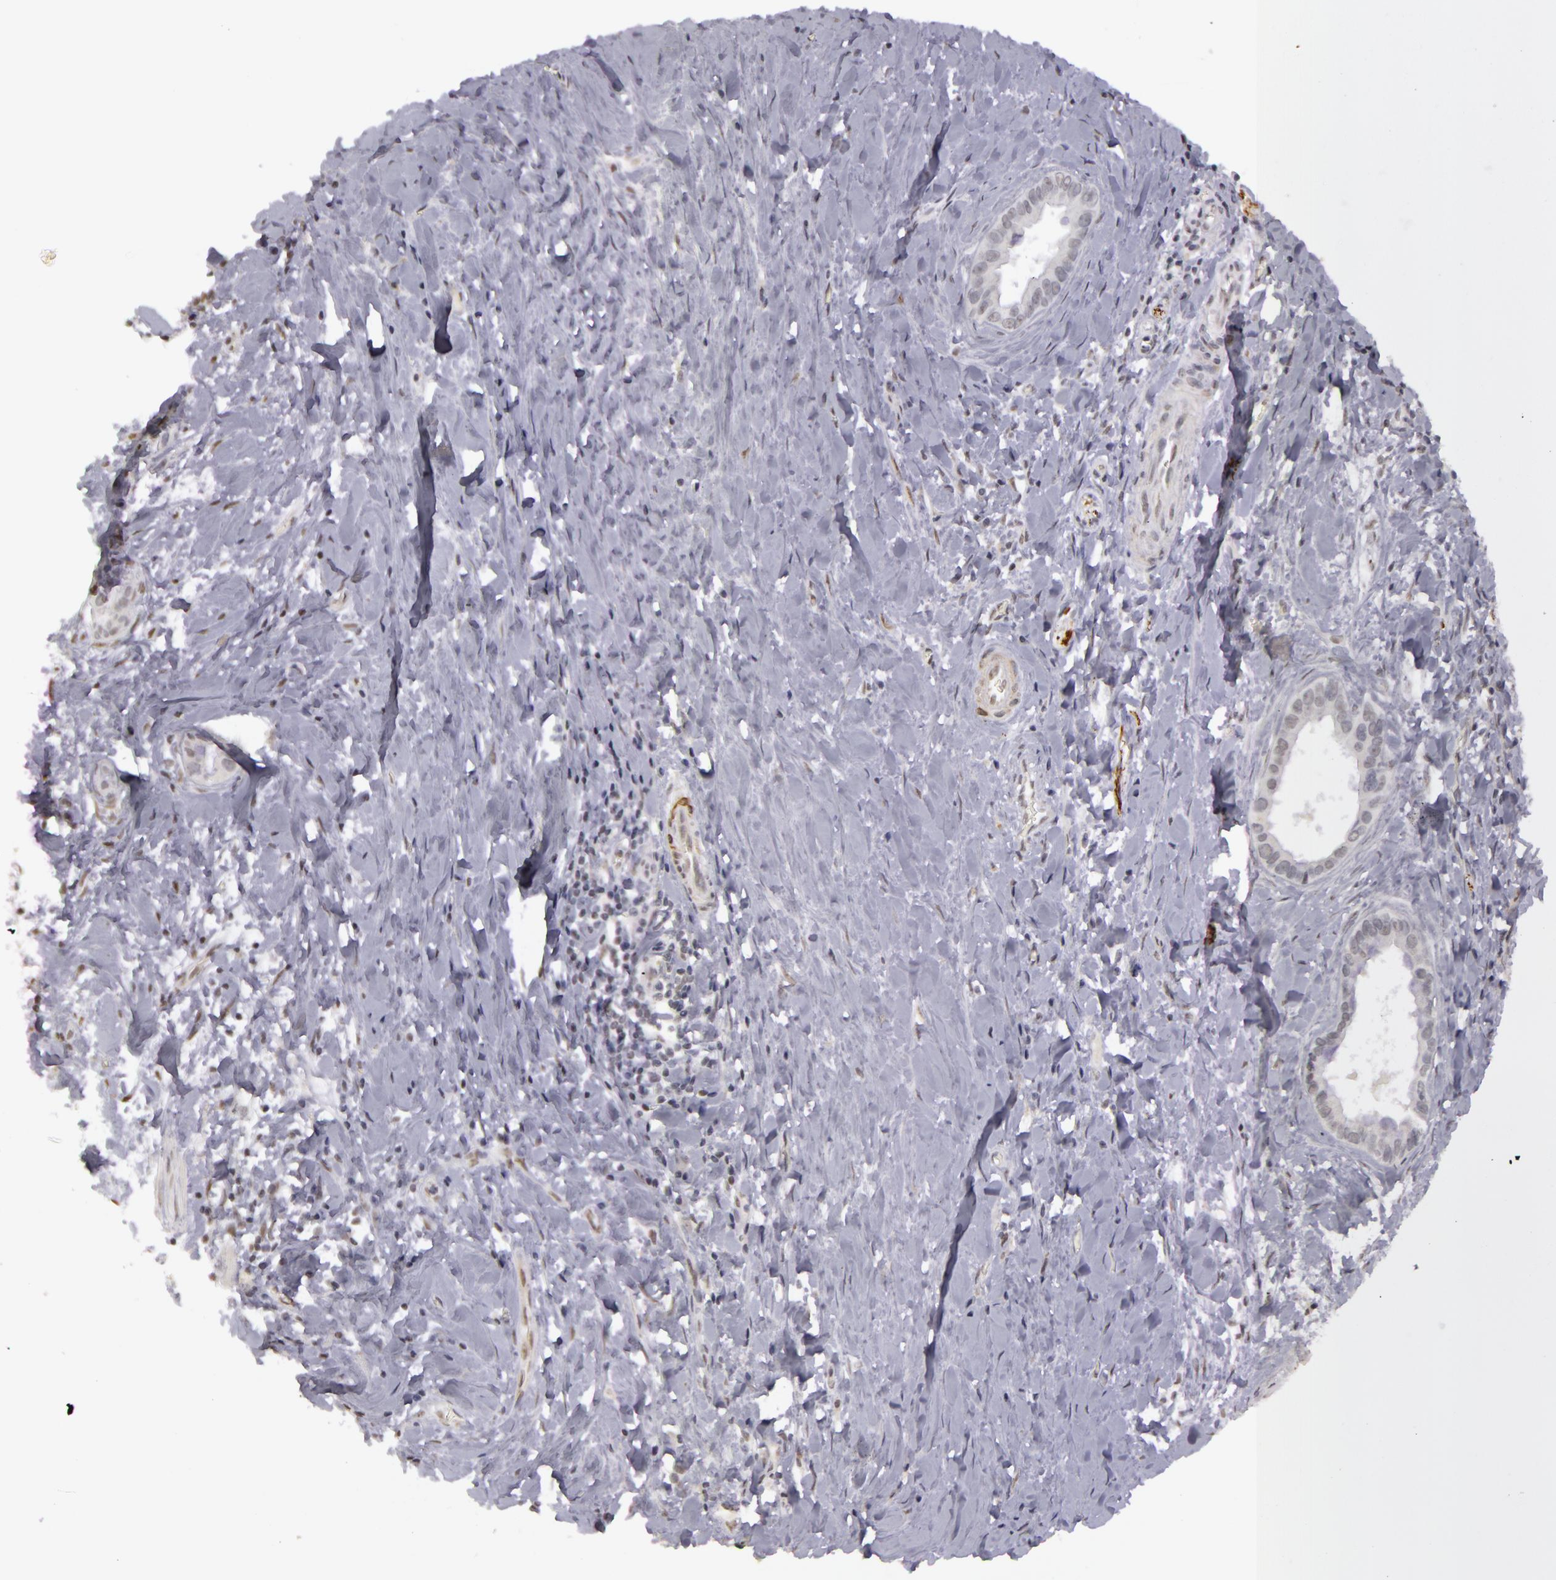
{"staining": {"intensity": "negative", "quantity": "none", "location": "none"}, "tissue": "liver cancer", "cell_type": "Tumor cells", "image_type": "cancer", "snomed": [{"axis": "morphology", "description": "Cholangiocarcinoma"}, {"axis": "topography", "description": "Liver"}], "caption": "The micrograph shows no significant staining in tumor cells of liver cancer.", "gene": "RRP7A", "patient": {"sex": "female", "age": 65}}